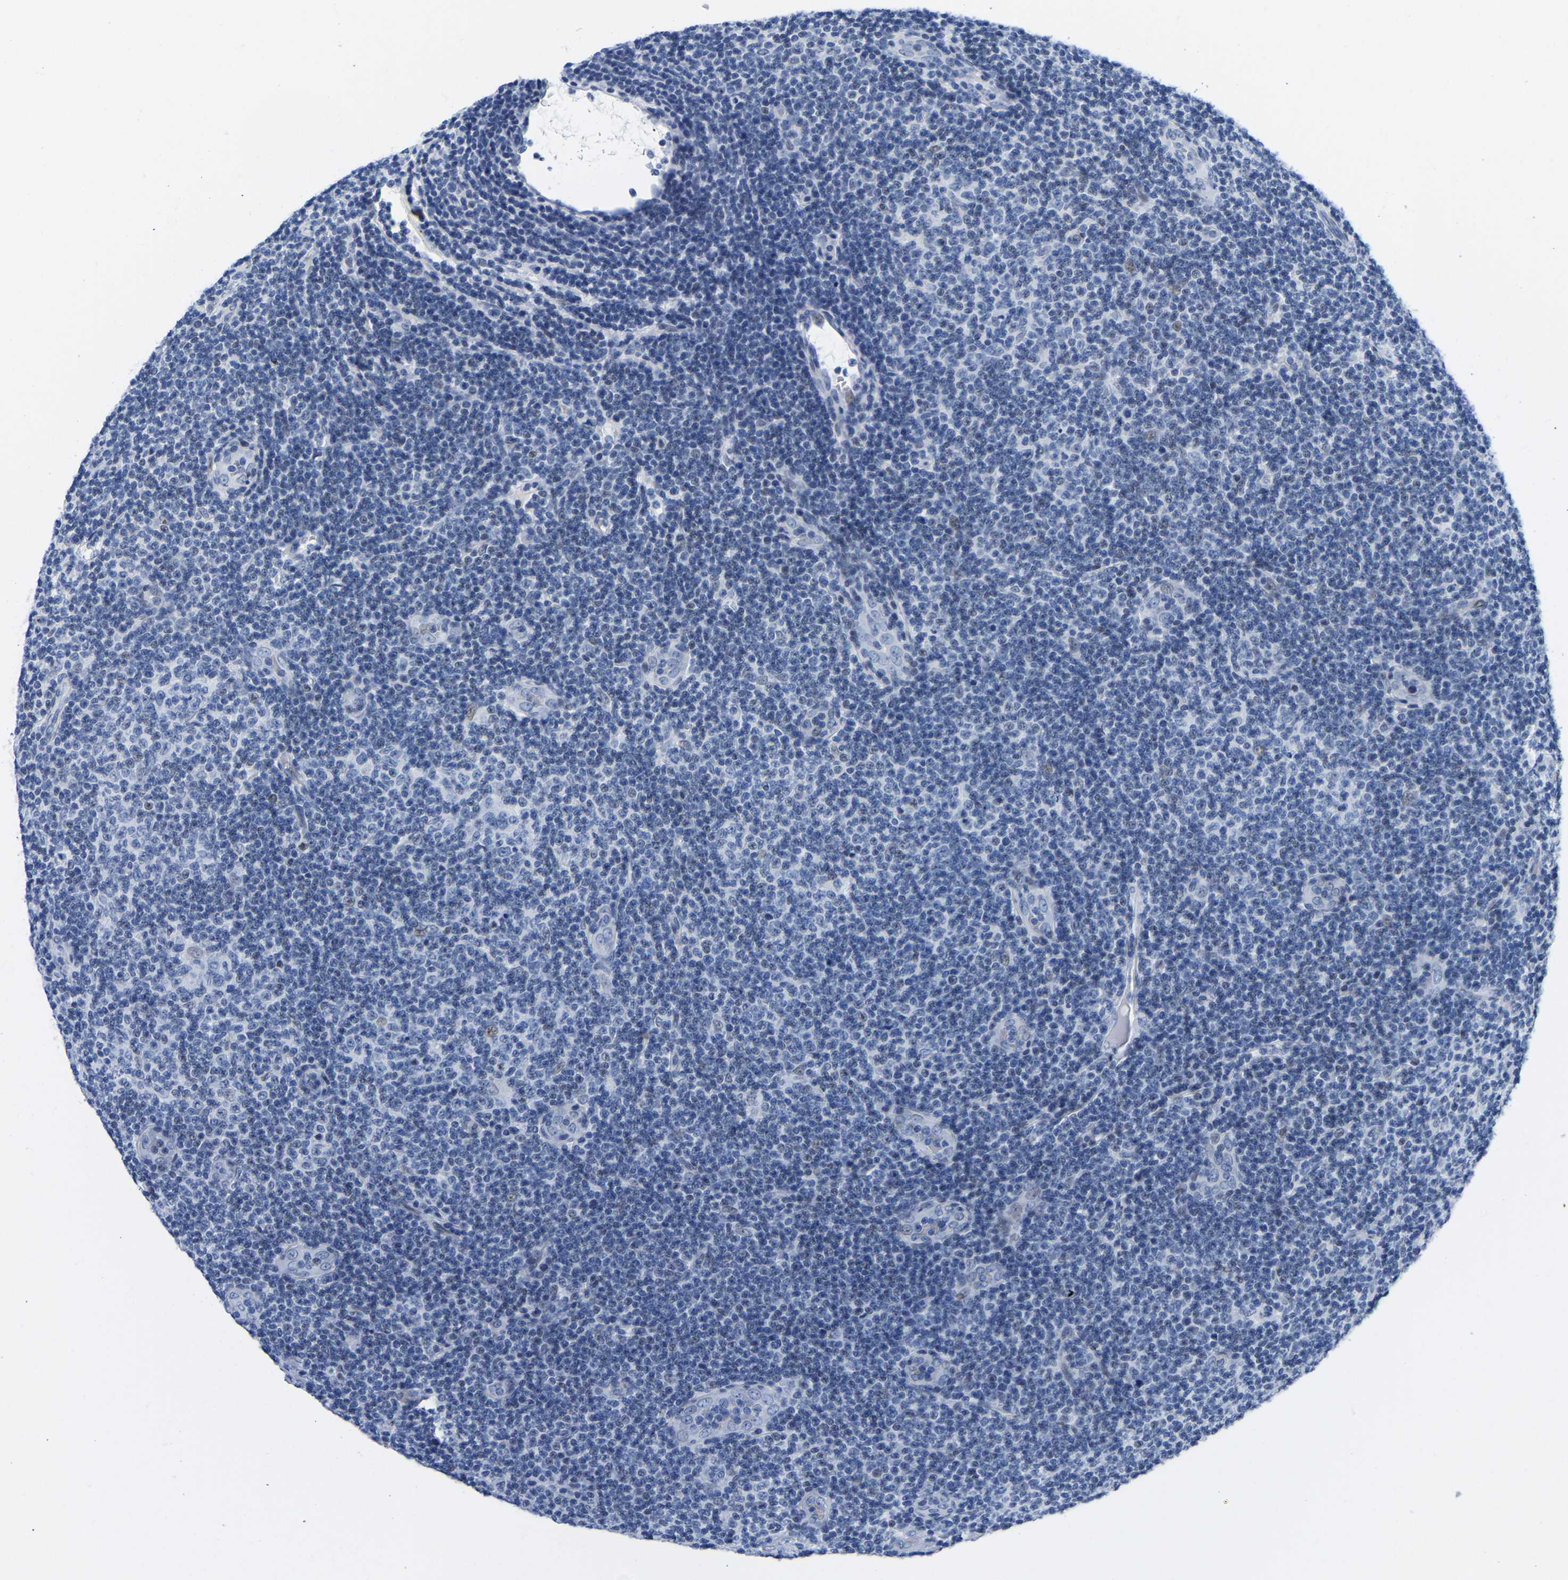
{"staining": {"intensity": "negative", "quantity": "none", "location": "none"}, "tissue": "lymphoma", "cell_type": "Tumor cells", "image_type": "cancer", "snomed": [{"axis": "morphology", "description": "Malignant lymphoma, non-Hodgkin's type, Low grade"}, {"axis": "topography", "description": "Lymph node"}], "caption": "Immunohistochemical staining of human lymphoma exhibits no significant expression in tumor cells. (DAB IHC with hematoxylin counter stain).", "gene": "UPK3A", "patient": {"sex": "male", "age": 83}}